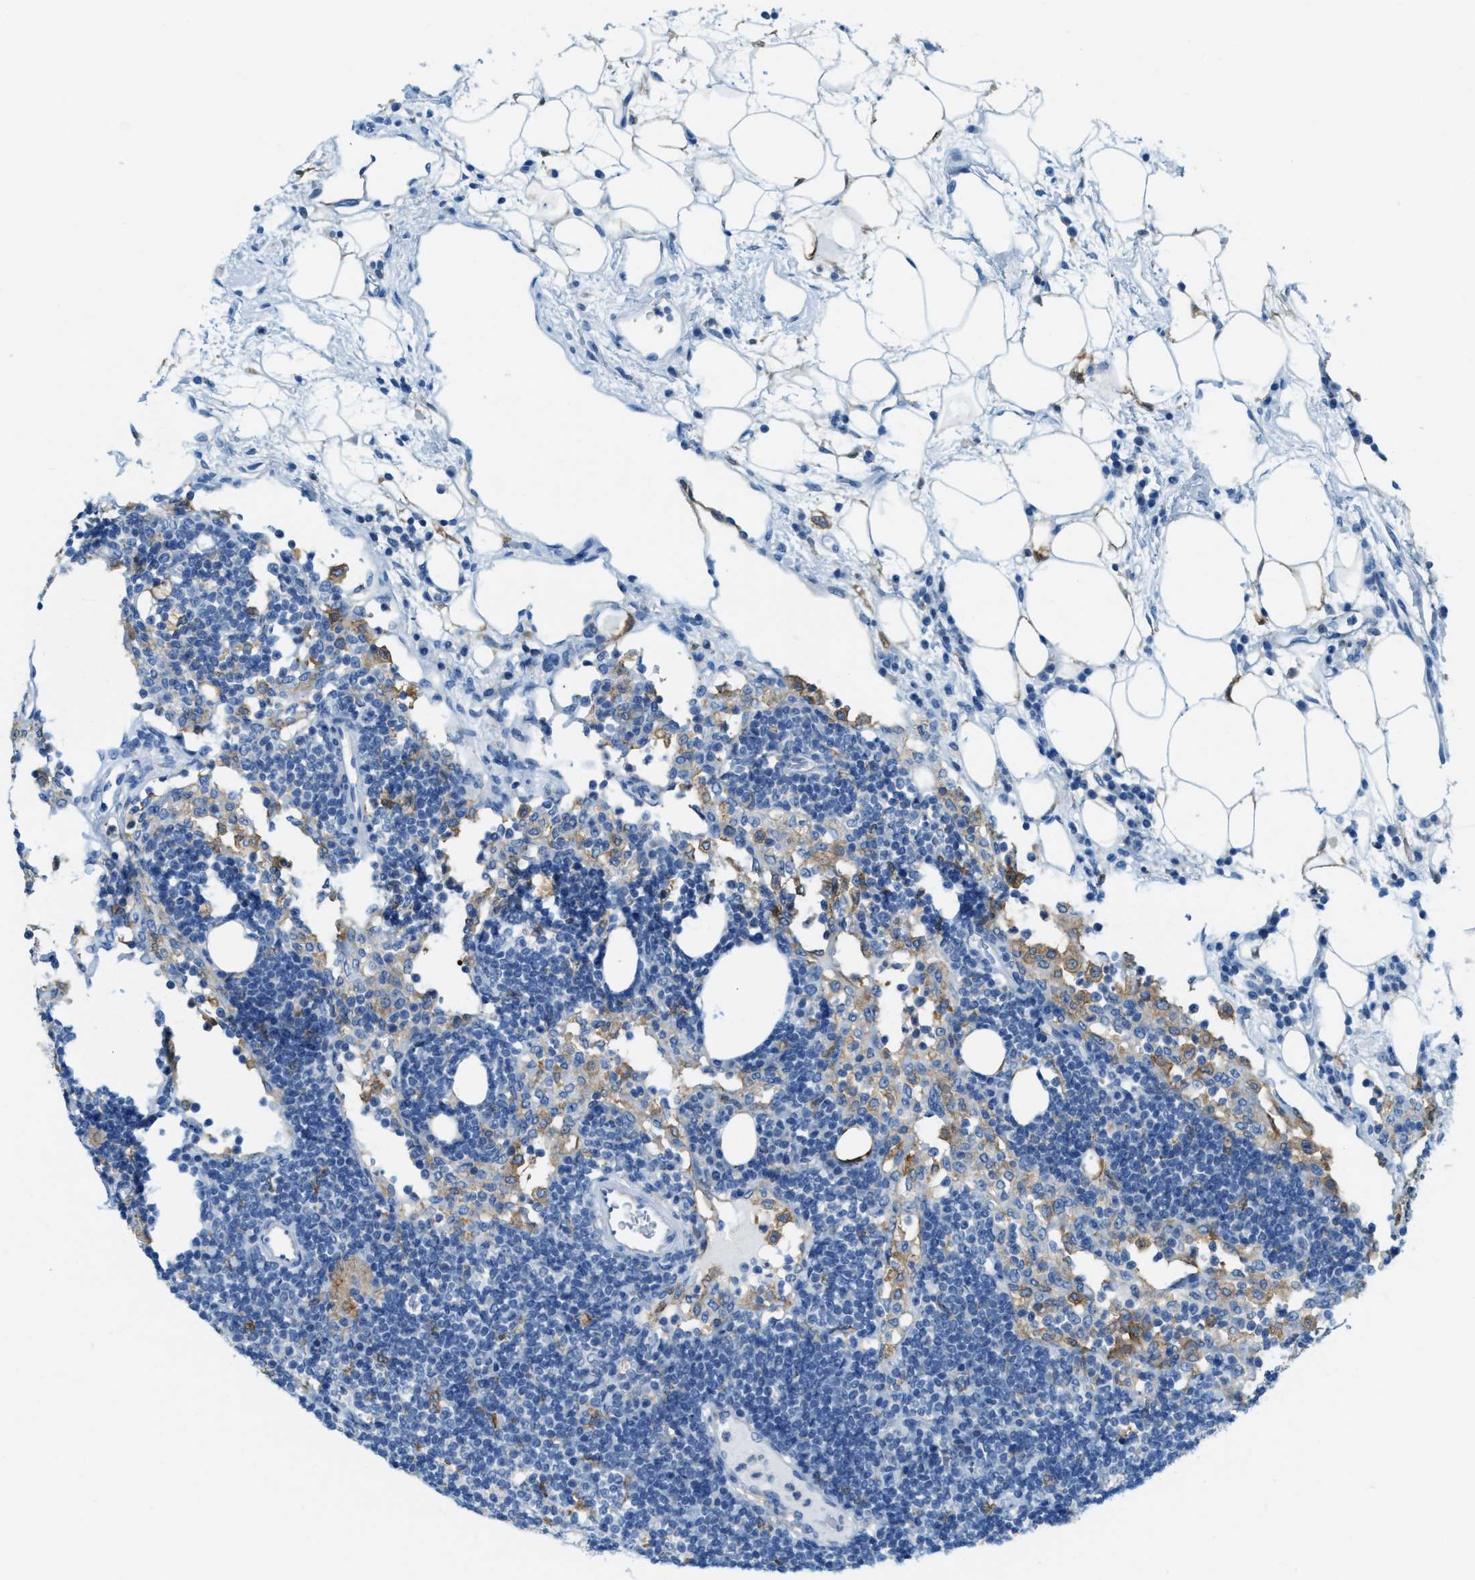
{"staining": {"intensity": "moderate", "quantity": "<25%", "location": "cytoplasmic/membranous"}, "tissue": "lymph node", "cell_type": "Germinal center cells", "image_type": "normal", "snomed": [{"axis": "morphology", "description": "Normal tissue, NOS"}, {"axis": "morphology", "description": "Carcinoid, malignant, NOS"}, {"axis": "topography", "description": "Lymph node"}], "caption": "Germinal center cells exhibit low levels of moderate cytoplasmic/membranous staining in approximately <25% of cells in normal human lymph node.", "gene": "MATCAP2", "patient": {"sex": "male", "age": 47}}